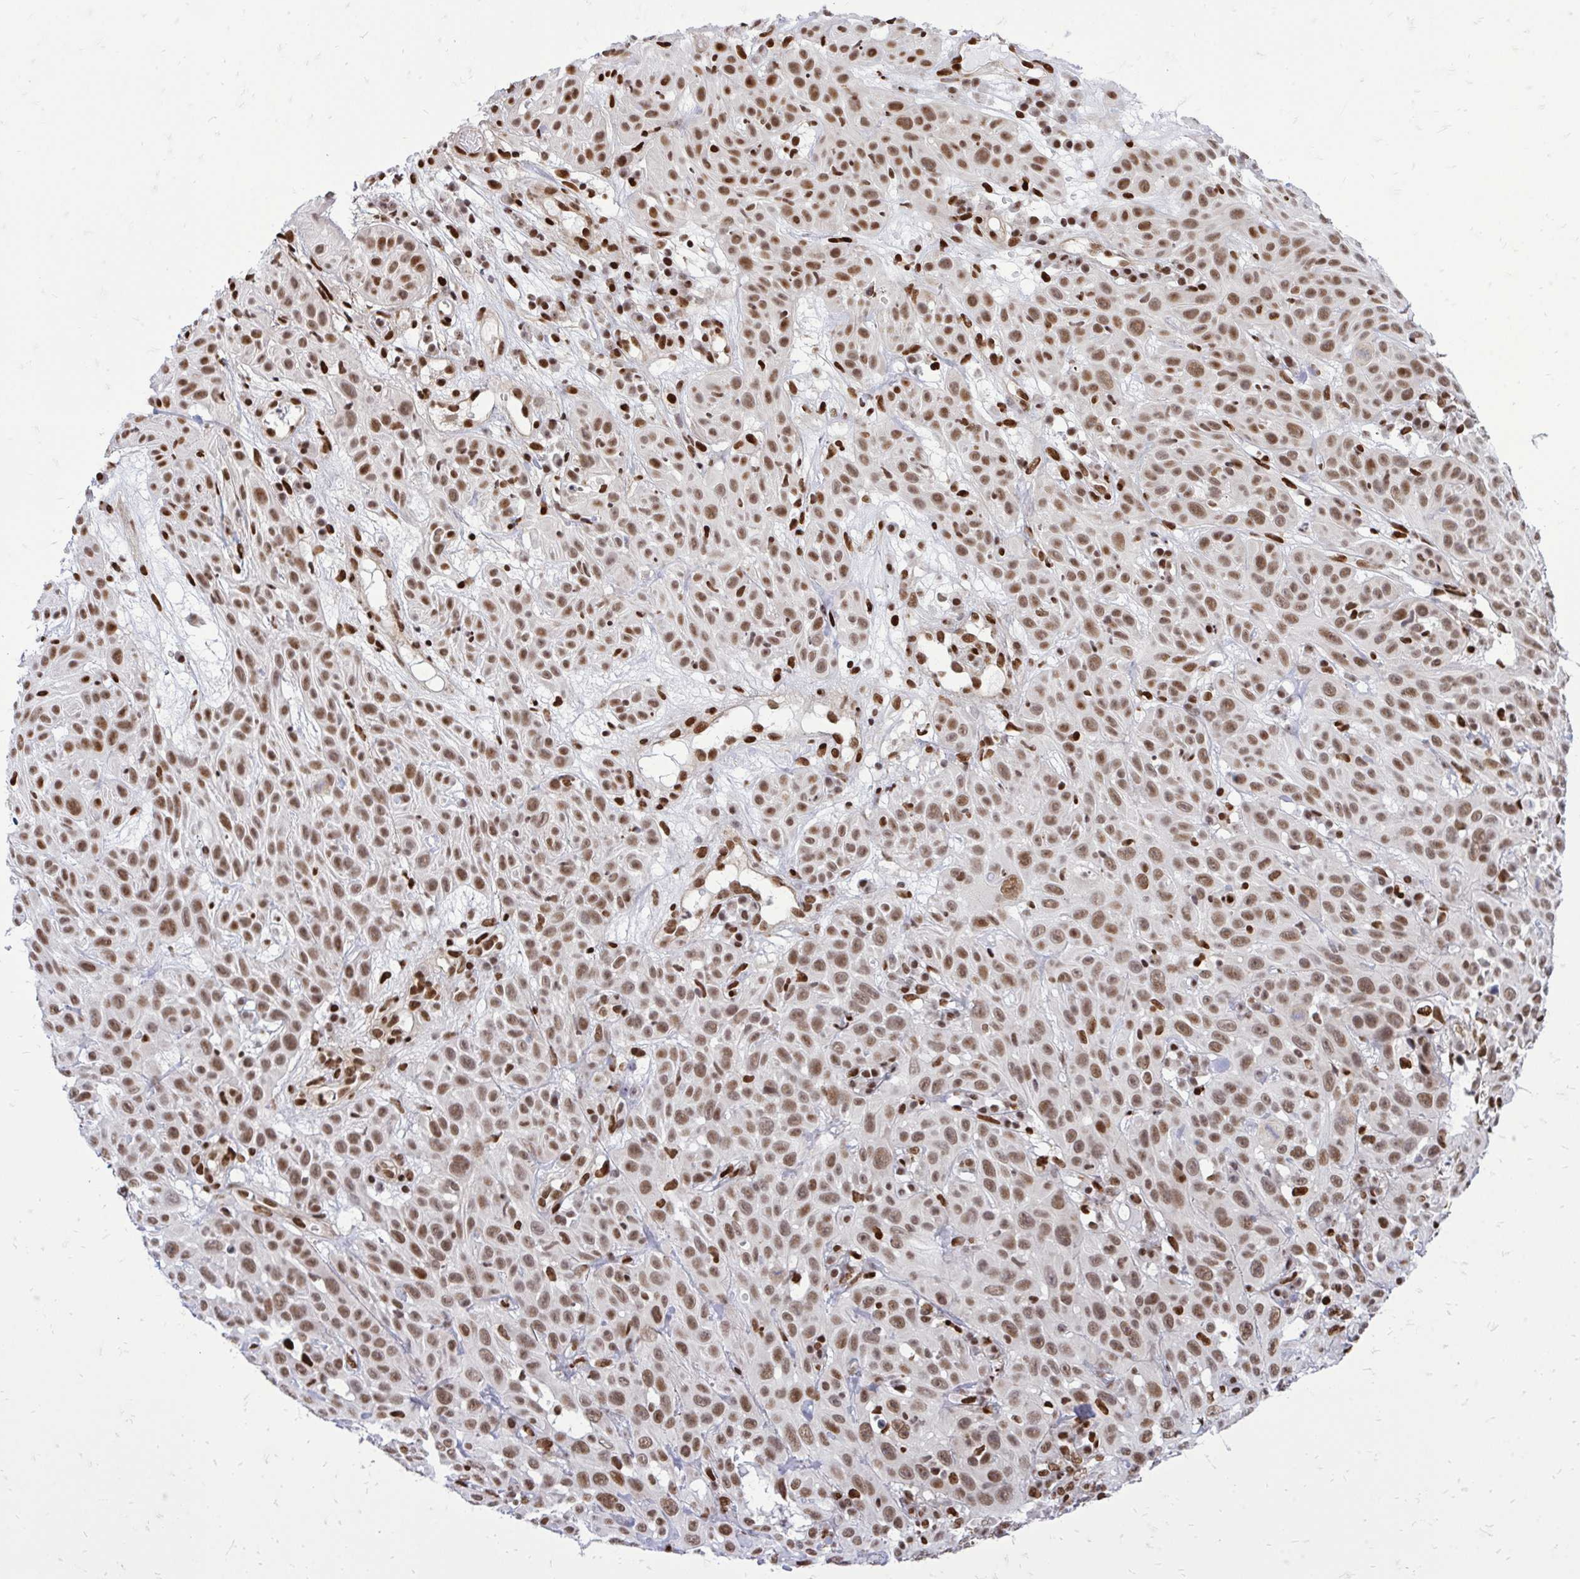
{"staining": {"intensity": "moderate", "quantity": ">75%", "location": "nuclear"}, "tissue": "skin cancer", "cell_type": "Tumor cells", "image_type": "cancer", "snomed": [{"axis": "morphology", "description": "Squamous cell carcinoma, NOS"}, {"axis": "topography", "description": "Skin"}], "caption": "There is medium levels of moderate nuclear positivity in tumor cells of skin squamous cell carcinoma, as demonstrated by immunohistochemical staining (brown color).", "gene": "TBL1Y", "patient": {"sex": "male", "age": 82}}